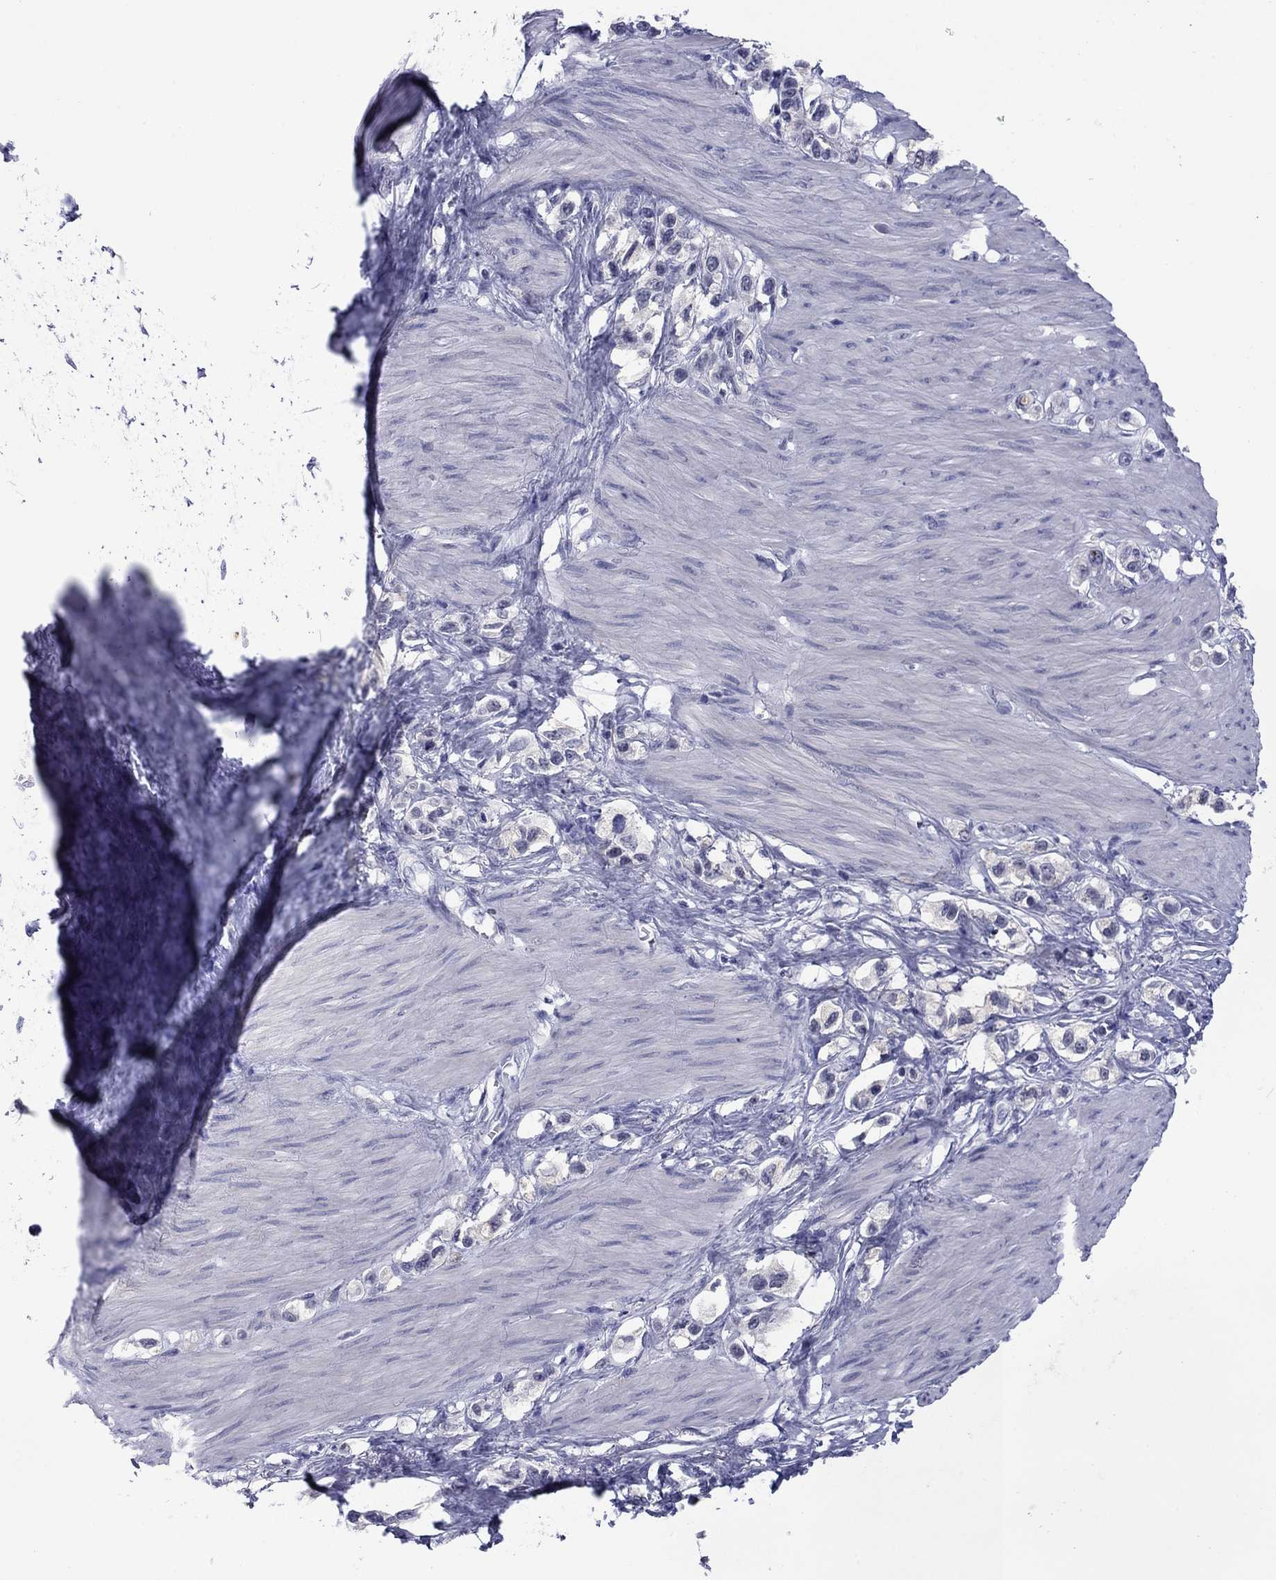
{"staining": {"intensity": "negative", "quantity": "none", "location": "none"}, "tissue": "stomach cancer", "cell_type": "Tumor cells", "image_type": "cancer", "snomed": [{"axis": "morphology", "description": "Normal tissue, NOS"}, {"axis": "morphology", "description": "Adenocarcinoma, NOS"}, {"axis": "morphology", "description": "Adenocarcinoma, High grade"}, {"axis": "topography", "description": "Stomach, upper"}, {"axis": "topography", "description": "Stomach"}], "caption": "Stomach cancer (high-grade adenocarcinoma) stained for a protein using immunohistochemistry (IHC) reveals no expression tumor cells.", "gene": "TCFL5", "patient": {"sex": "female", "age": 65}}